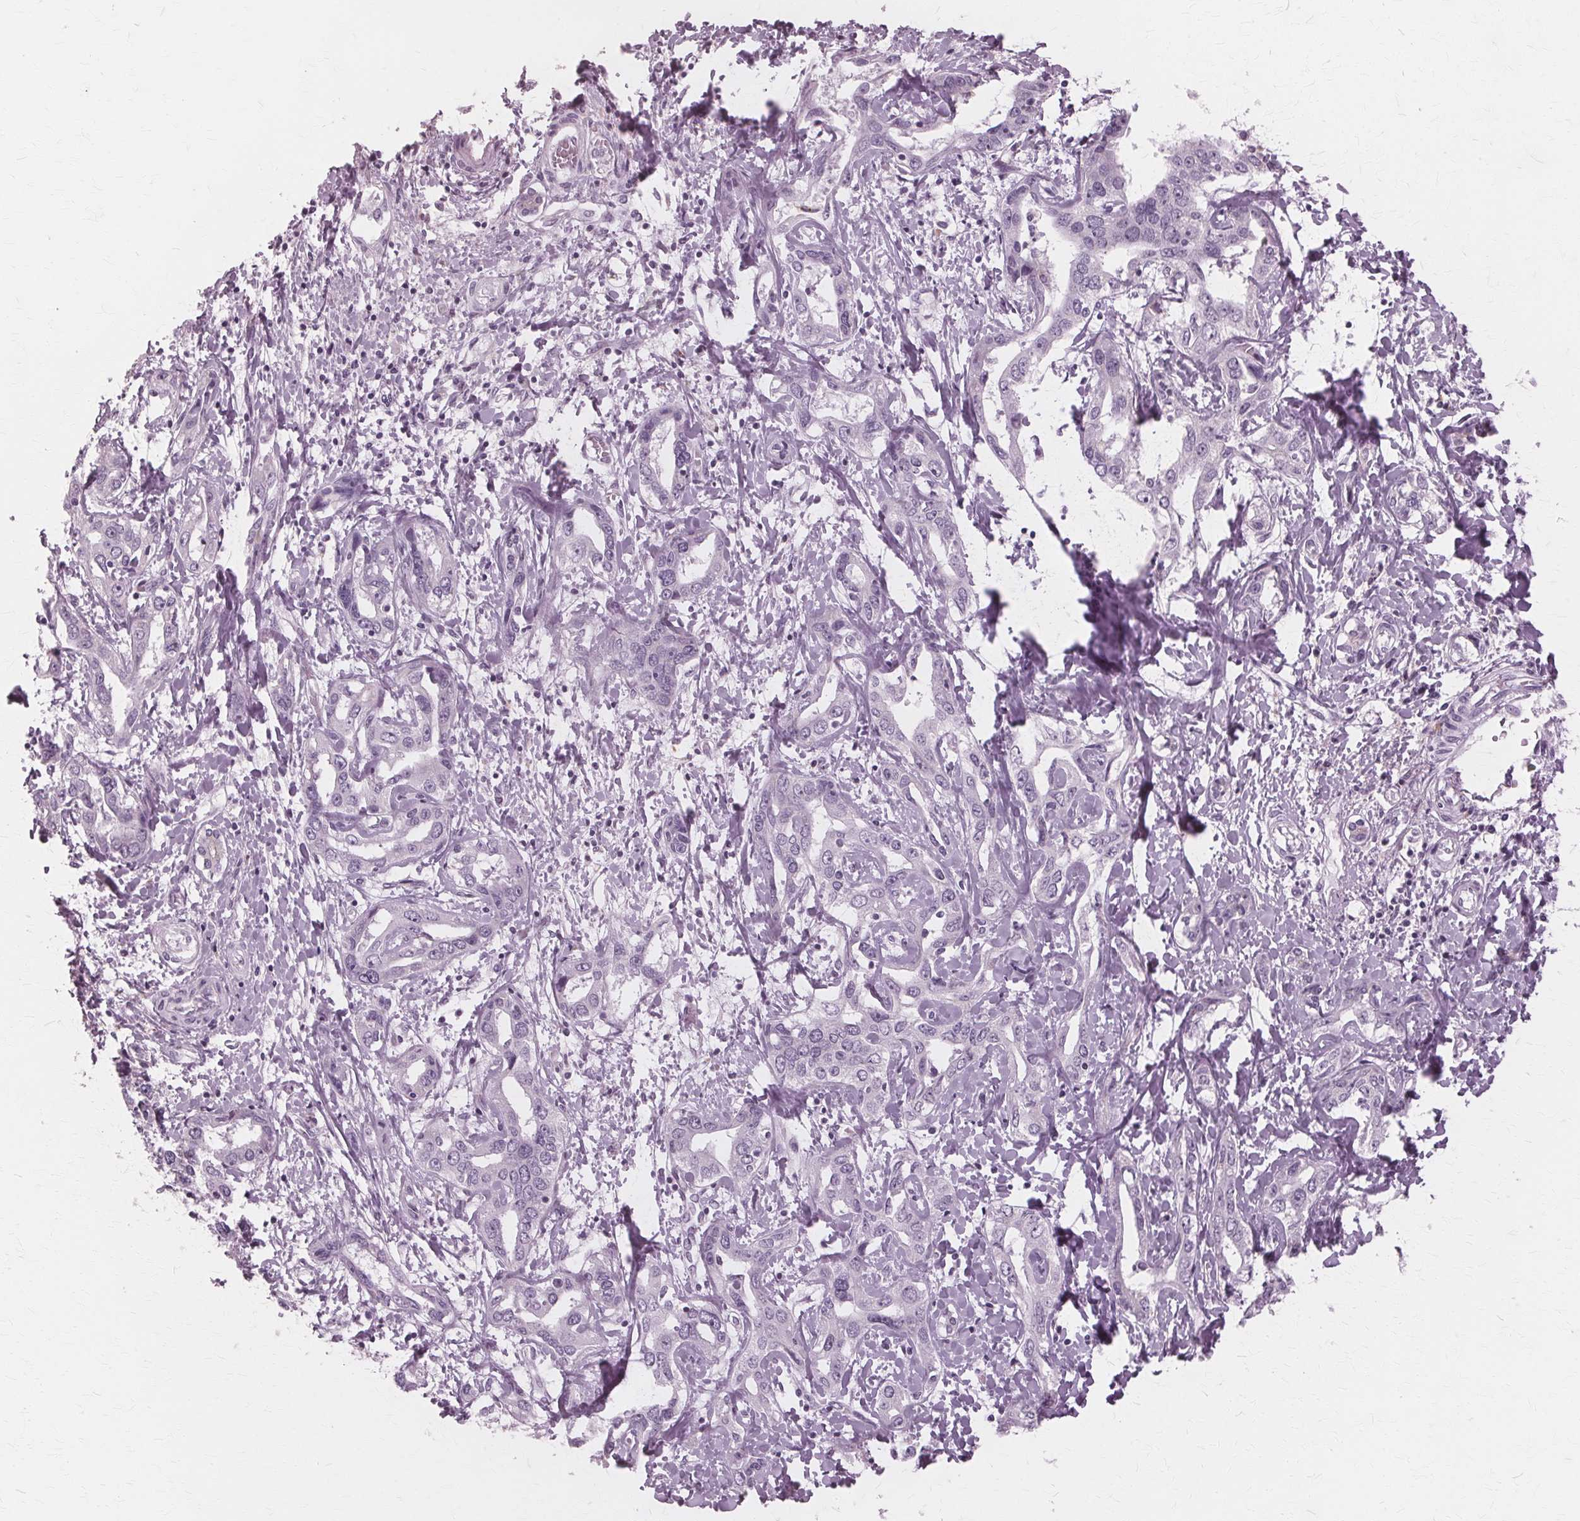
{"staining": {"intensity": "negative", "quantity": "none", "location": "none"}, "tissue": "liver cancer", "cell_type": "Tumor cells", "image_type": "cancer", "snomed": [{"axis": "morphology", "description": "Cholangiocarcinoma"}, {"axis": "topography", "description": "Liver"}], "caption": "The photomicrograph reveals no staining of tumor cells in liver cancer (cholangiocarcinoma). The staining is performed using DAB brown chromogen with nuclei counter-stained in using hematoxylin.", "gene": "DNASE2", "patient": {"sex": "male", "age": 59}}